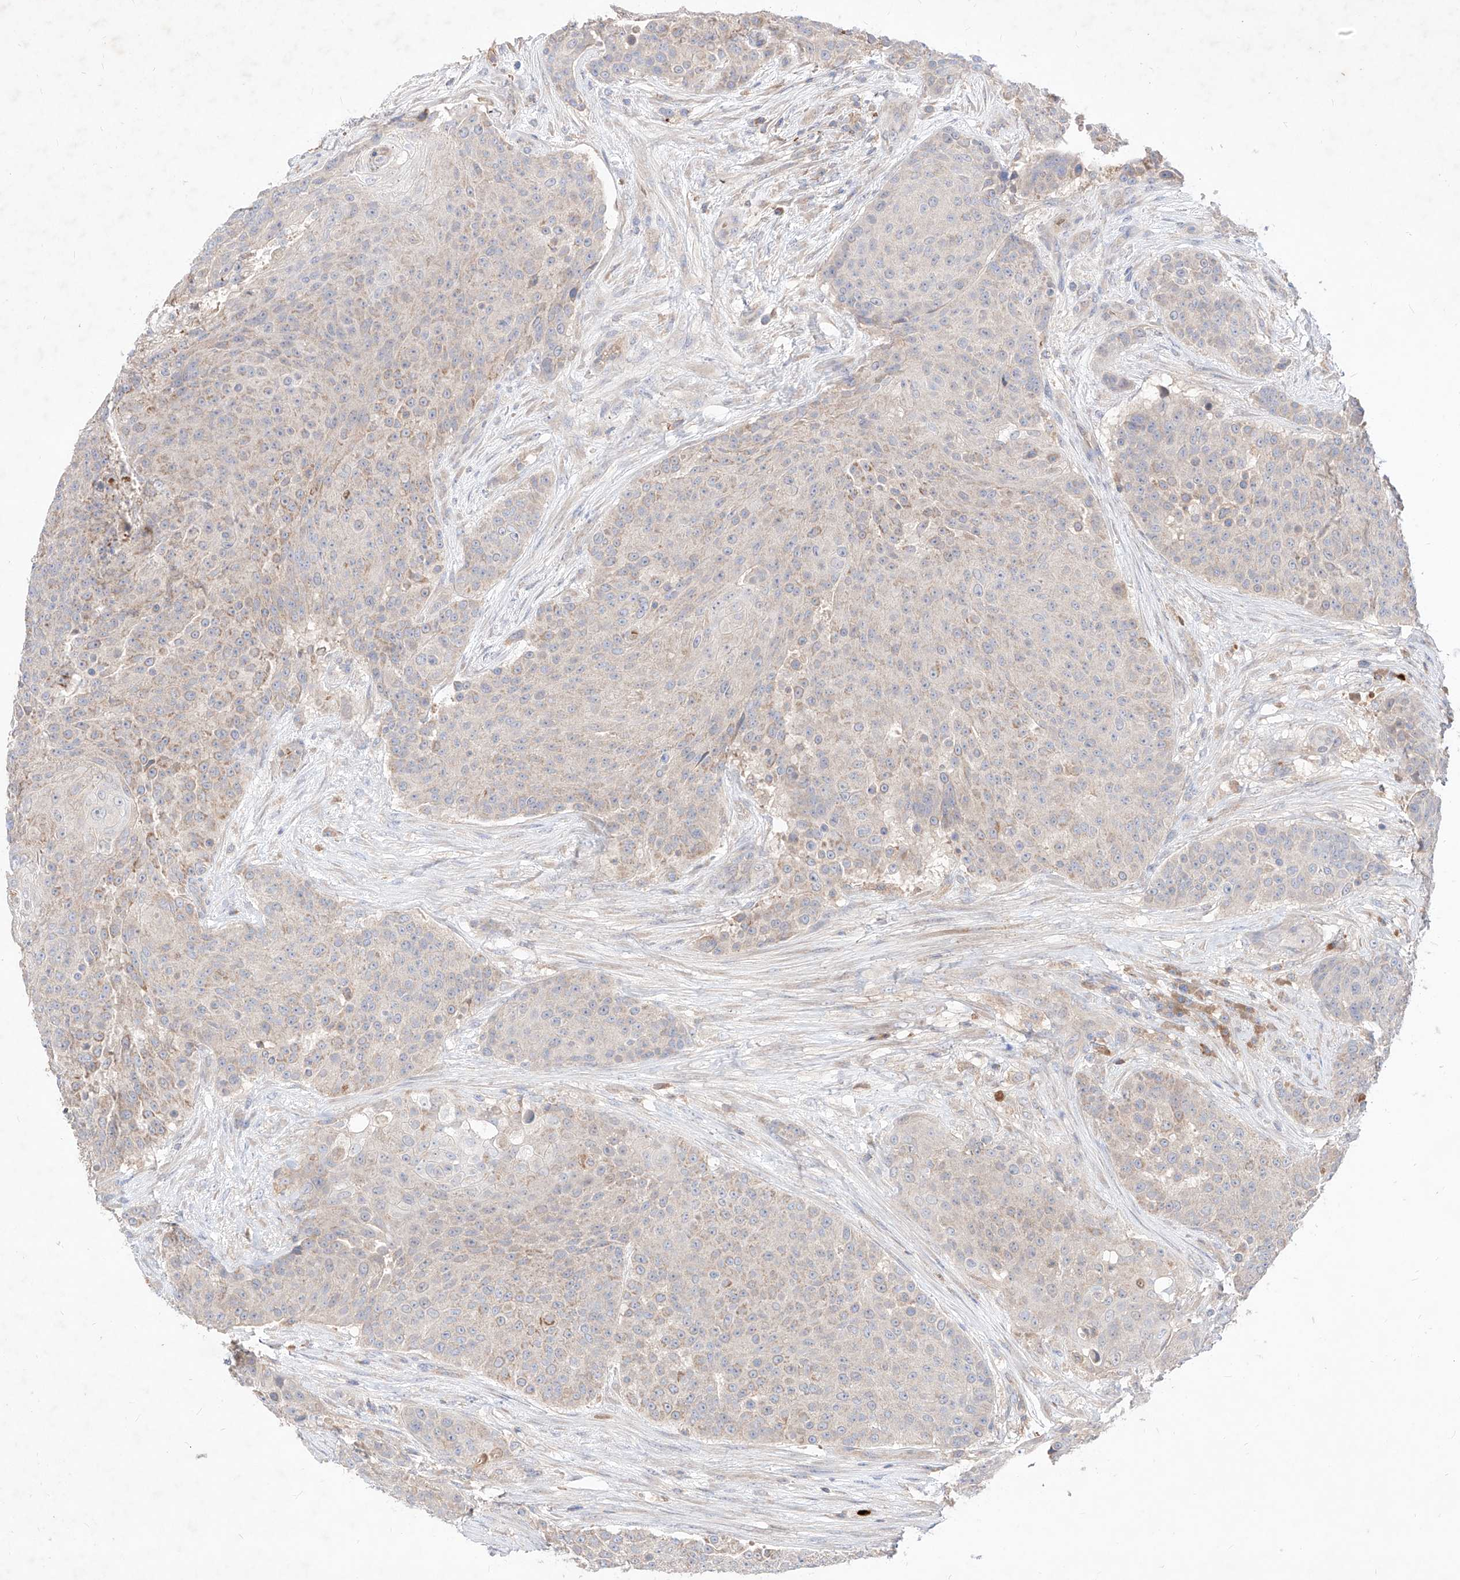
{"staining": {"intensity": "weak", "quantity": "<25%", "location": "cytoplasmic/membranous"}, "tissue": "urothelial cancer", "cell_type": "Tumor cells", "image_type": "cancer", "snomed": [{"axis": "morphology", "description": "Urothelial carcinoma, High grade"}, {"axis": "topography", "description": "Urinary bladder"}], "caption": "A histopathology image of human urothelial cancer is negative for staining in tumor cells.", "gene": "TSNAX", "patient": {"sex": "female", "age": 63}}